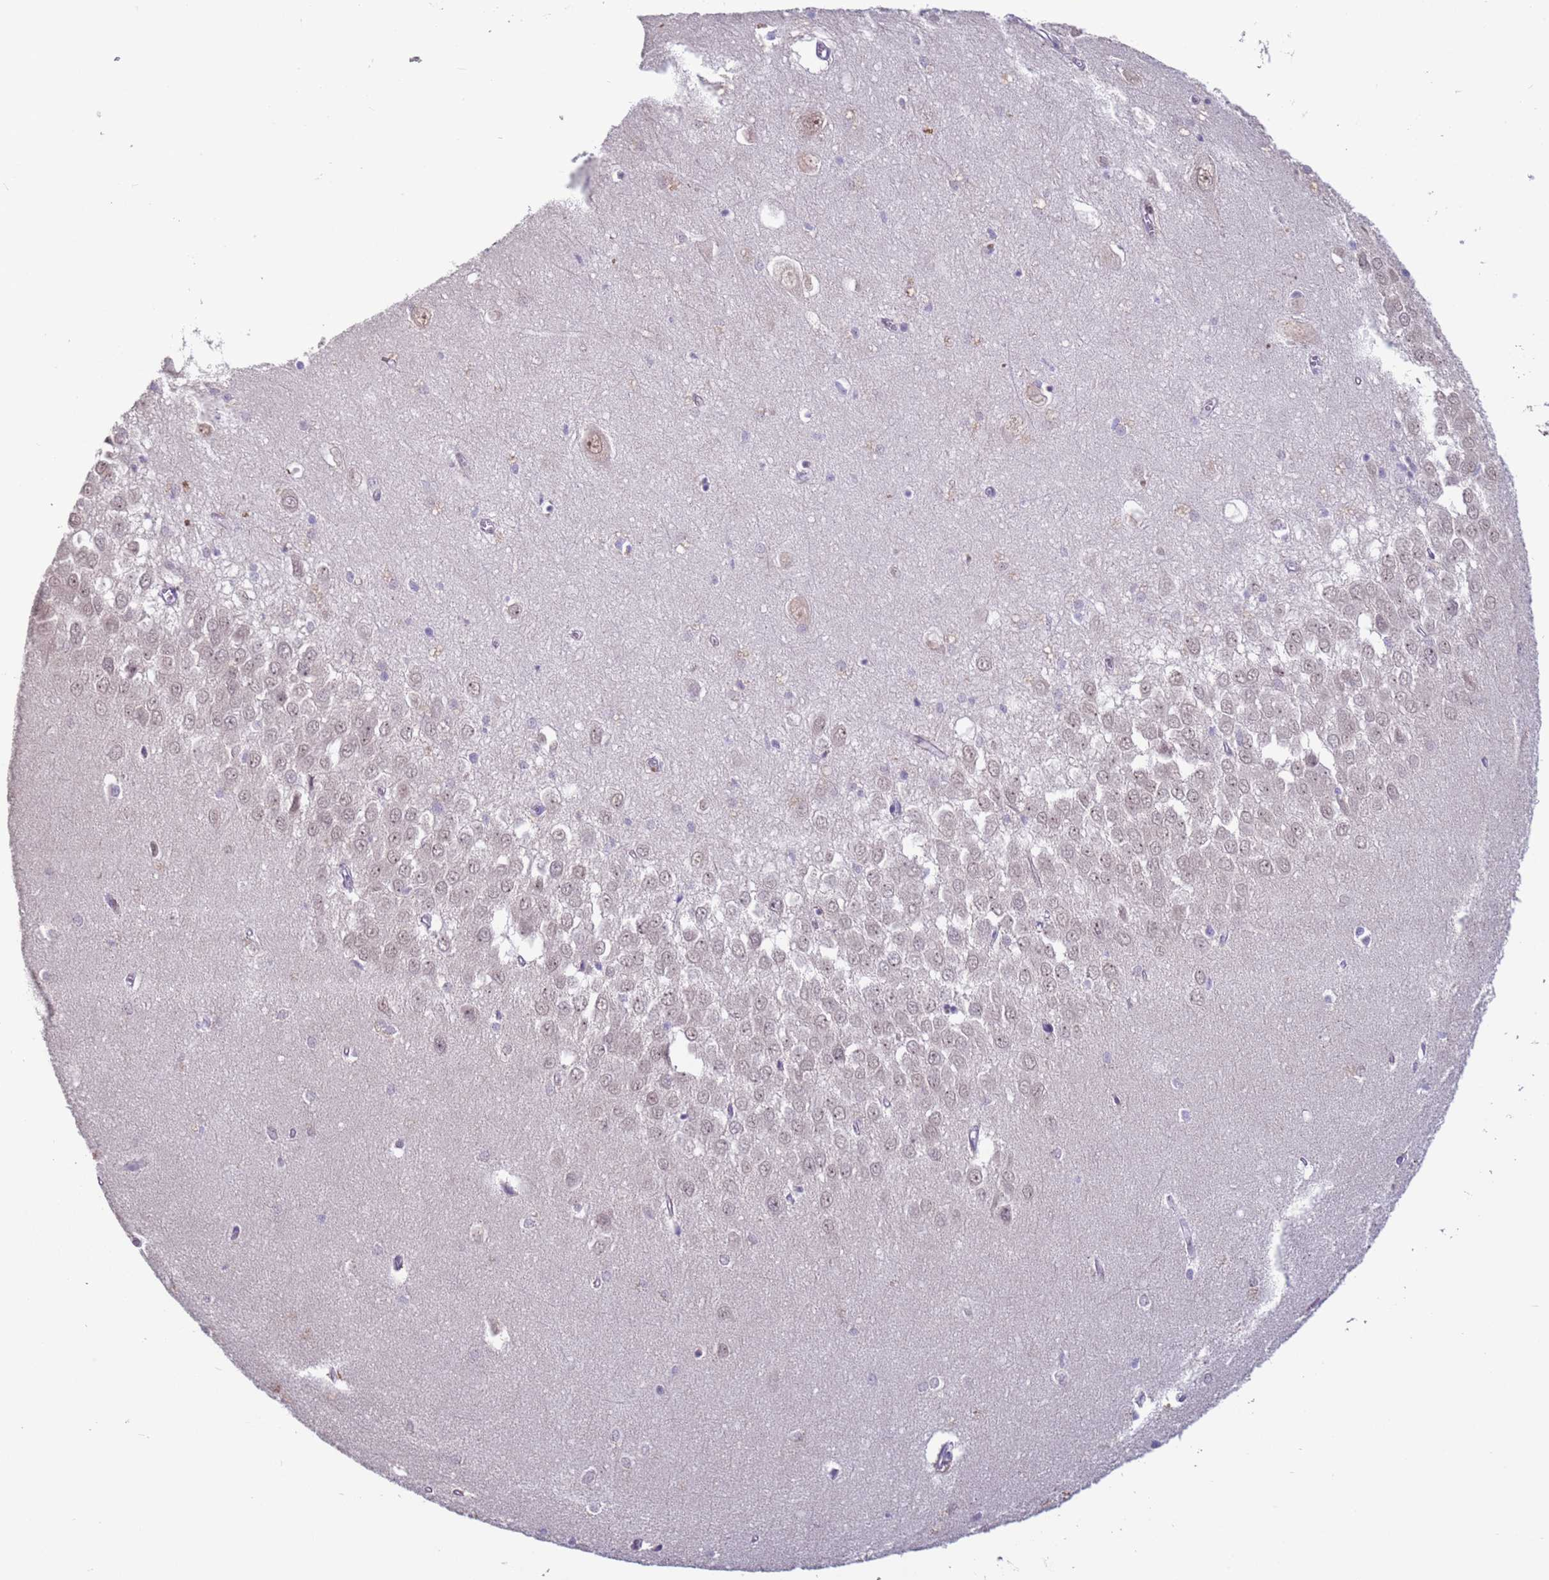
{"staining": {"intensity": "negative", "quantity": "none", "location": "none"}, "tissue": "hippocampus", "cell_type": "Glial cells", "image_type": "normal", "snomed": [{"axis": "morphology", "description": "Normal tissue, NOS"}, {"axis": "topography", "description": "Hippocampus"}], "caption": "Glial cells are negative for brown protein staining in unremarkable hippocampus. (Stains: DAB (3,3'-diaminobenzidine) IHC with hematoxylin counter stain, Microscopy: brightfield microscopy at high magnification).", "gene": "VWA3A", "patient": {"sex": "female", "age": 64}}